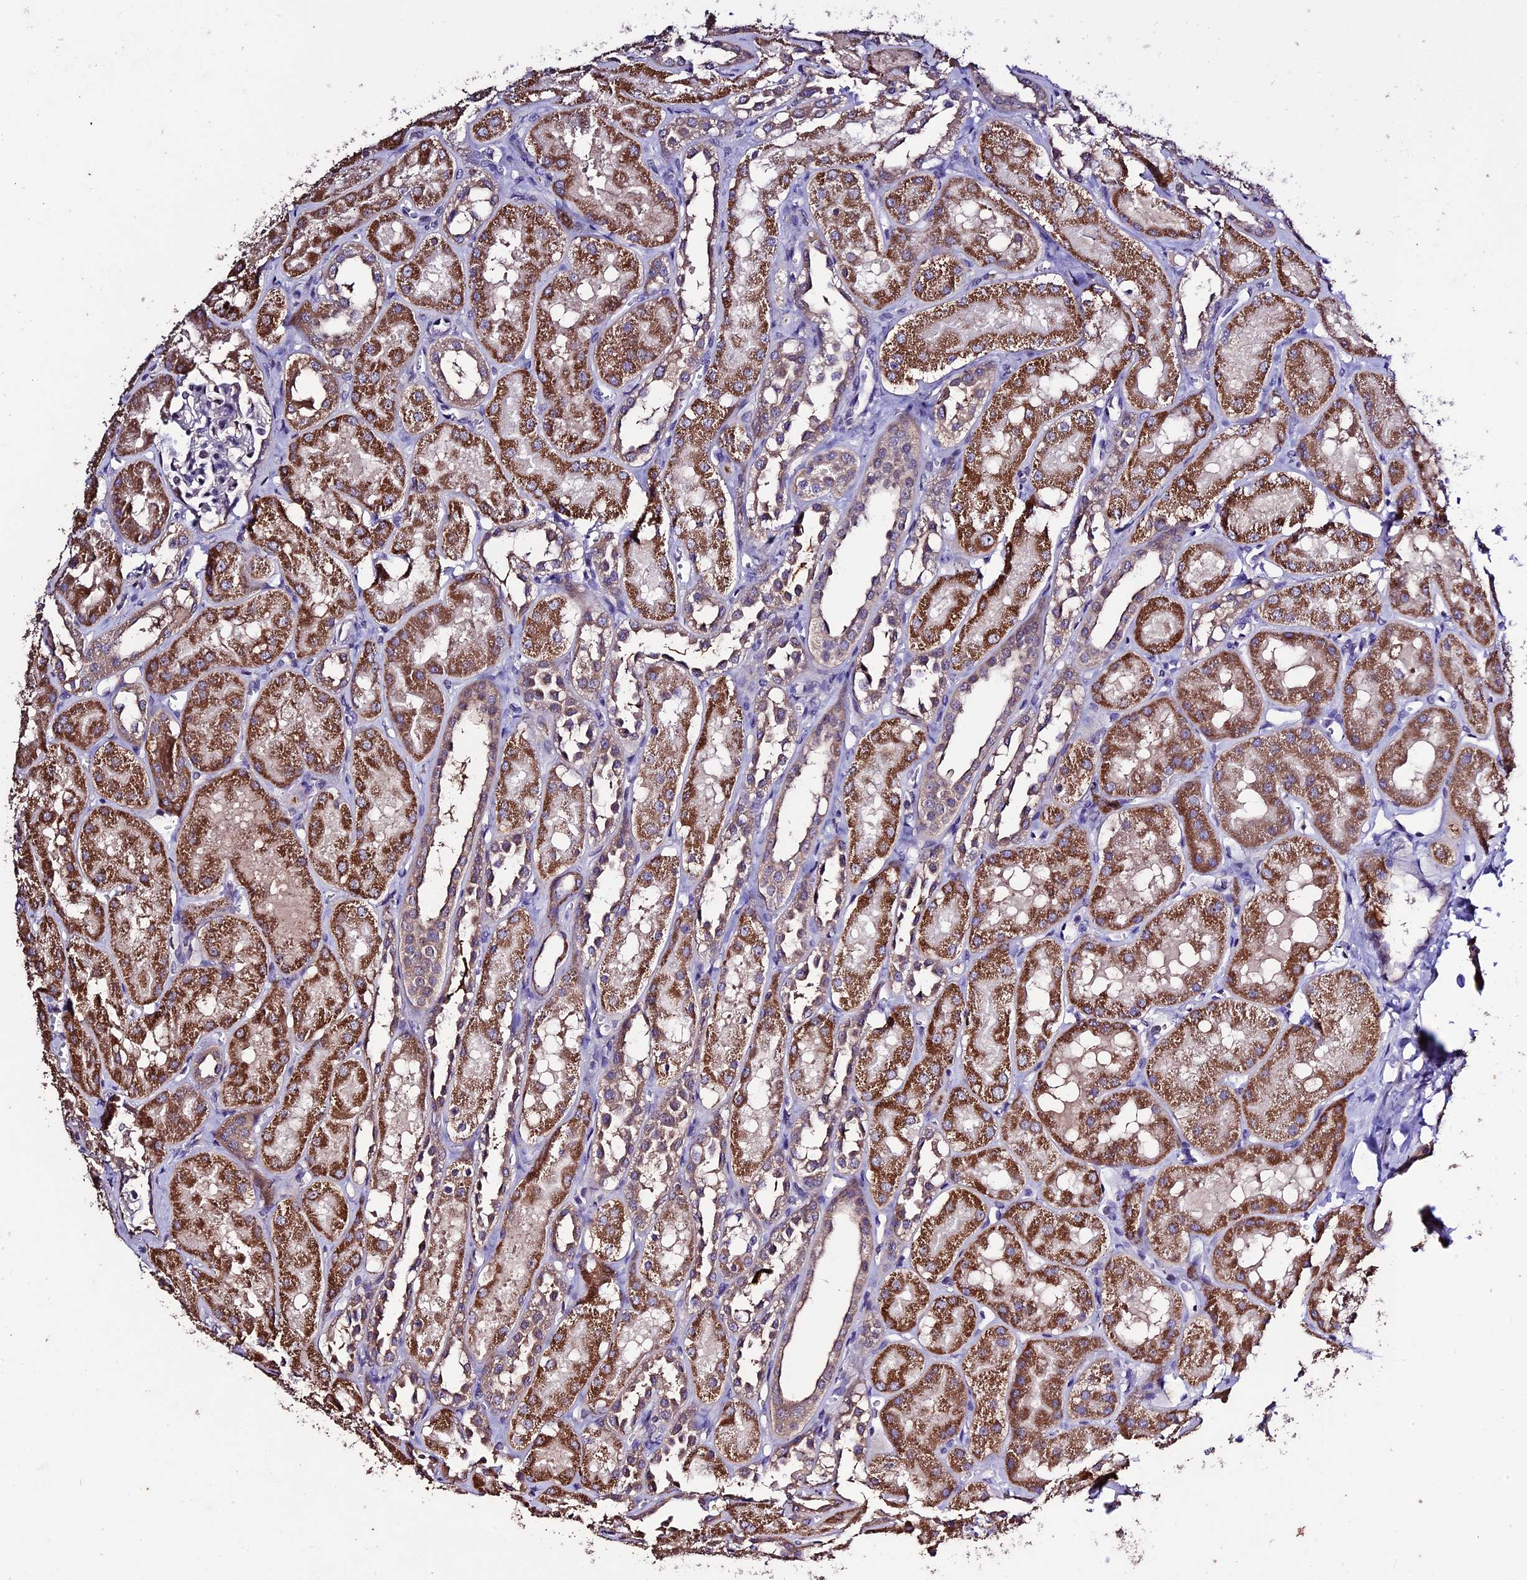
{"staining": {"intensity": "negative", "quantity": "none", "location": "none"}, "tissue": "kidney", "cell_type": "Cells in glomeruli", "image_type": "normal", "snomed": [{"axis": "morphology", "description": "Normal tissue, NOS"}, {"axis": "topography", "description": "Kidney"}, {"axis": "topography", "description": "Urinary bladder"}], "caption": "Immunohistochemistry (IHC) histopathology image of normal kidney stained for a protein (brown), which displays no expression in cells in glomeruli. (DAB (3,3'-diaminobenzidine) immunohistochemistry visualized using brightfield microscopy, high magnification).", "gene": "DIS3L", "patient": {"sex": "male", "age": 16}}